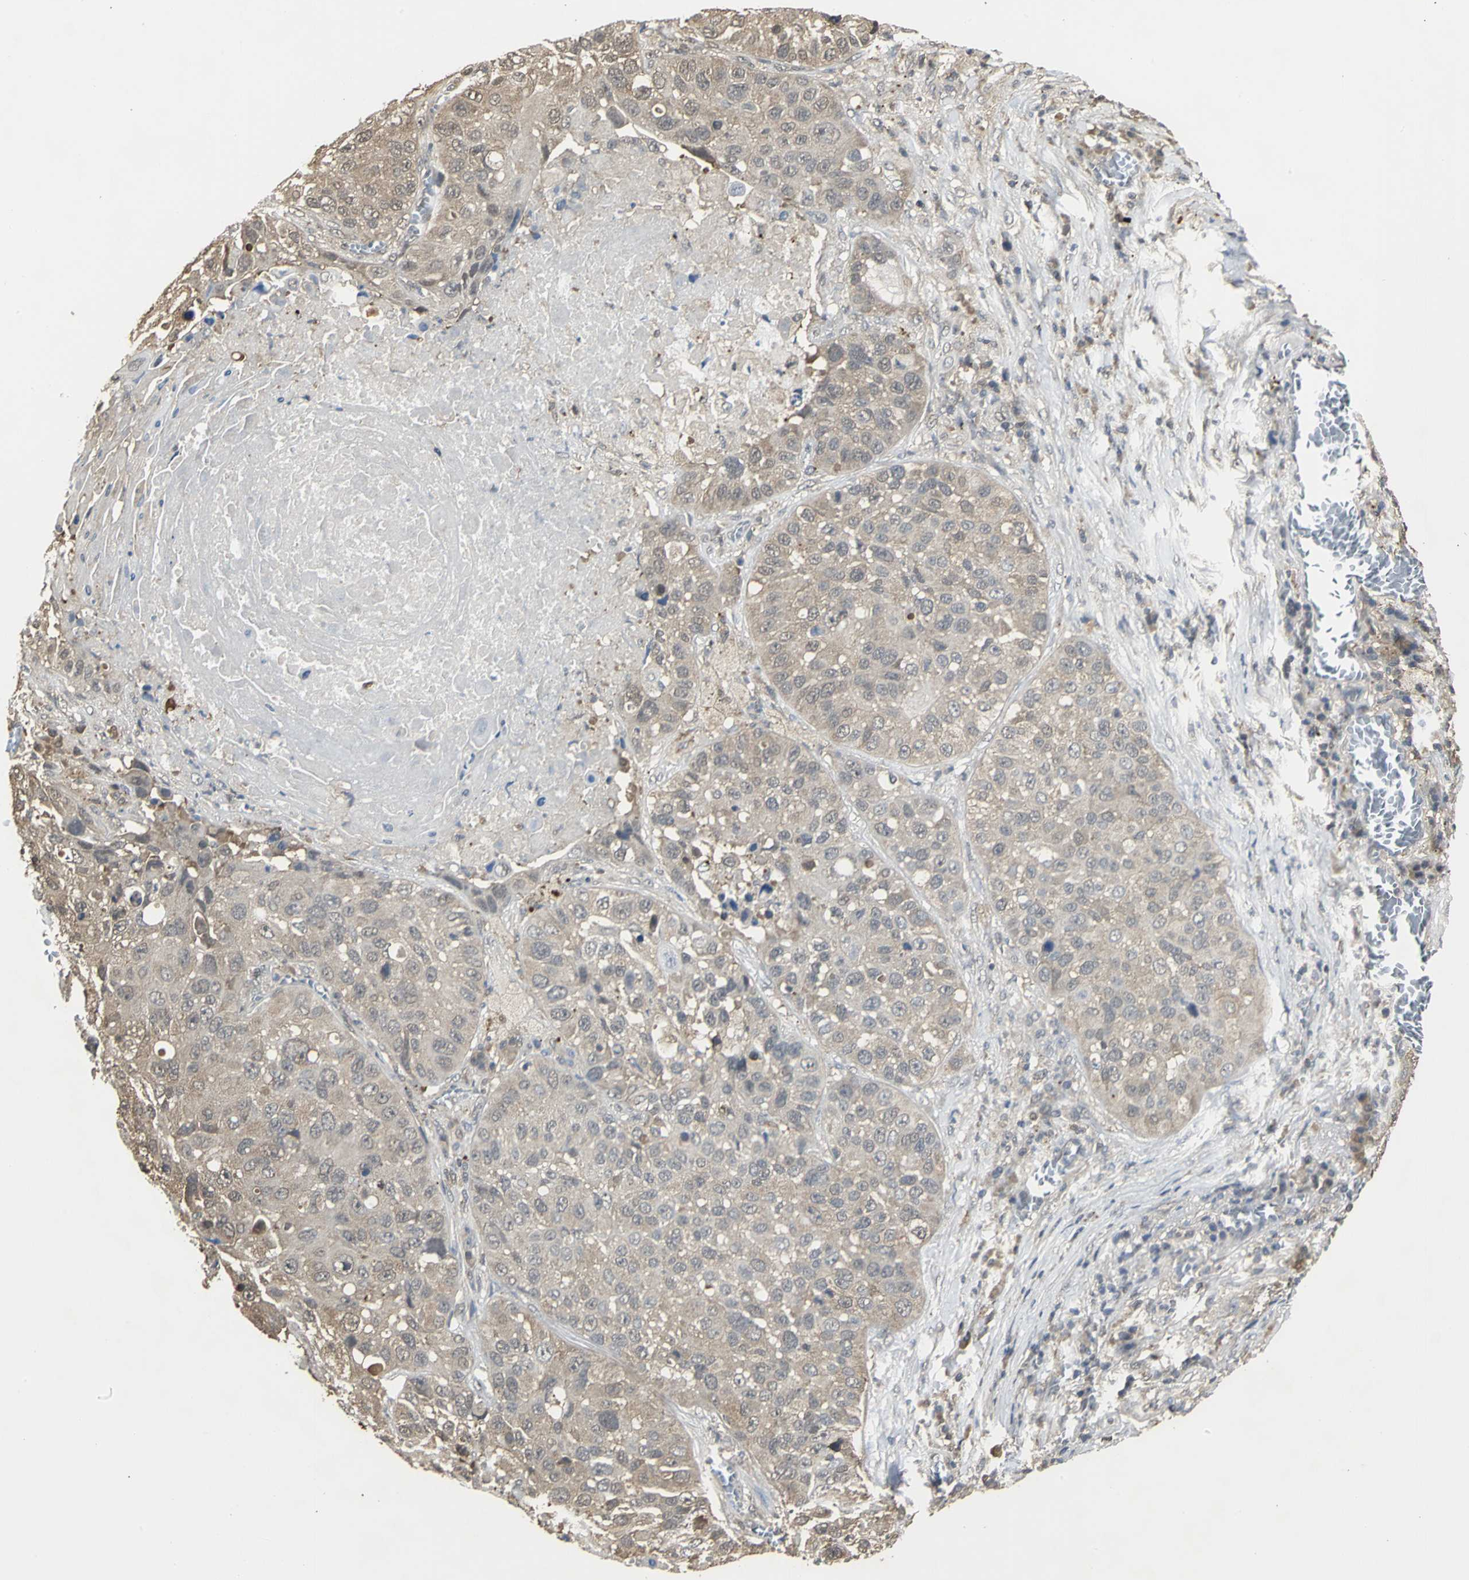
{"staining": {"intensity": "weak", "quantity": ">75%", "location": "cytoplasmic/membranous"}, "tissue": "lung cancer", "cell_type": "Tumor cells", "image_type": "cancer", "snomed": [{"axis": "morphology", "description": "Squamous cell carcinoma, NOS"}, {"axis": "topography", "description": "Lung"}], "caption": "Protein expression by immunohistochemistry (IHC) displays weak cytoplasmic/membranous positivity in about >75% of tumor cells in lung squamous cell carcinoma. Nuclei are stained in blue.", "gene": "PARK7", "patient": {"sex": "male", "age": 57}}